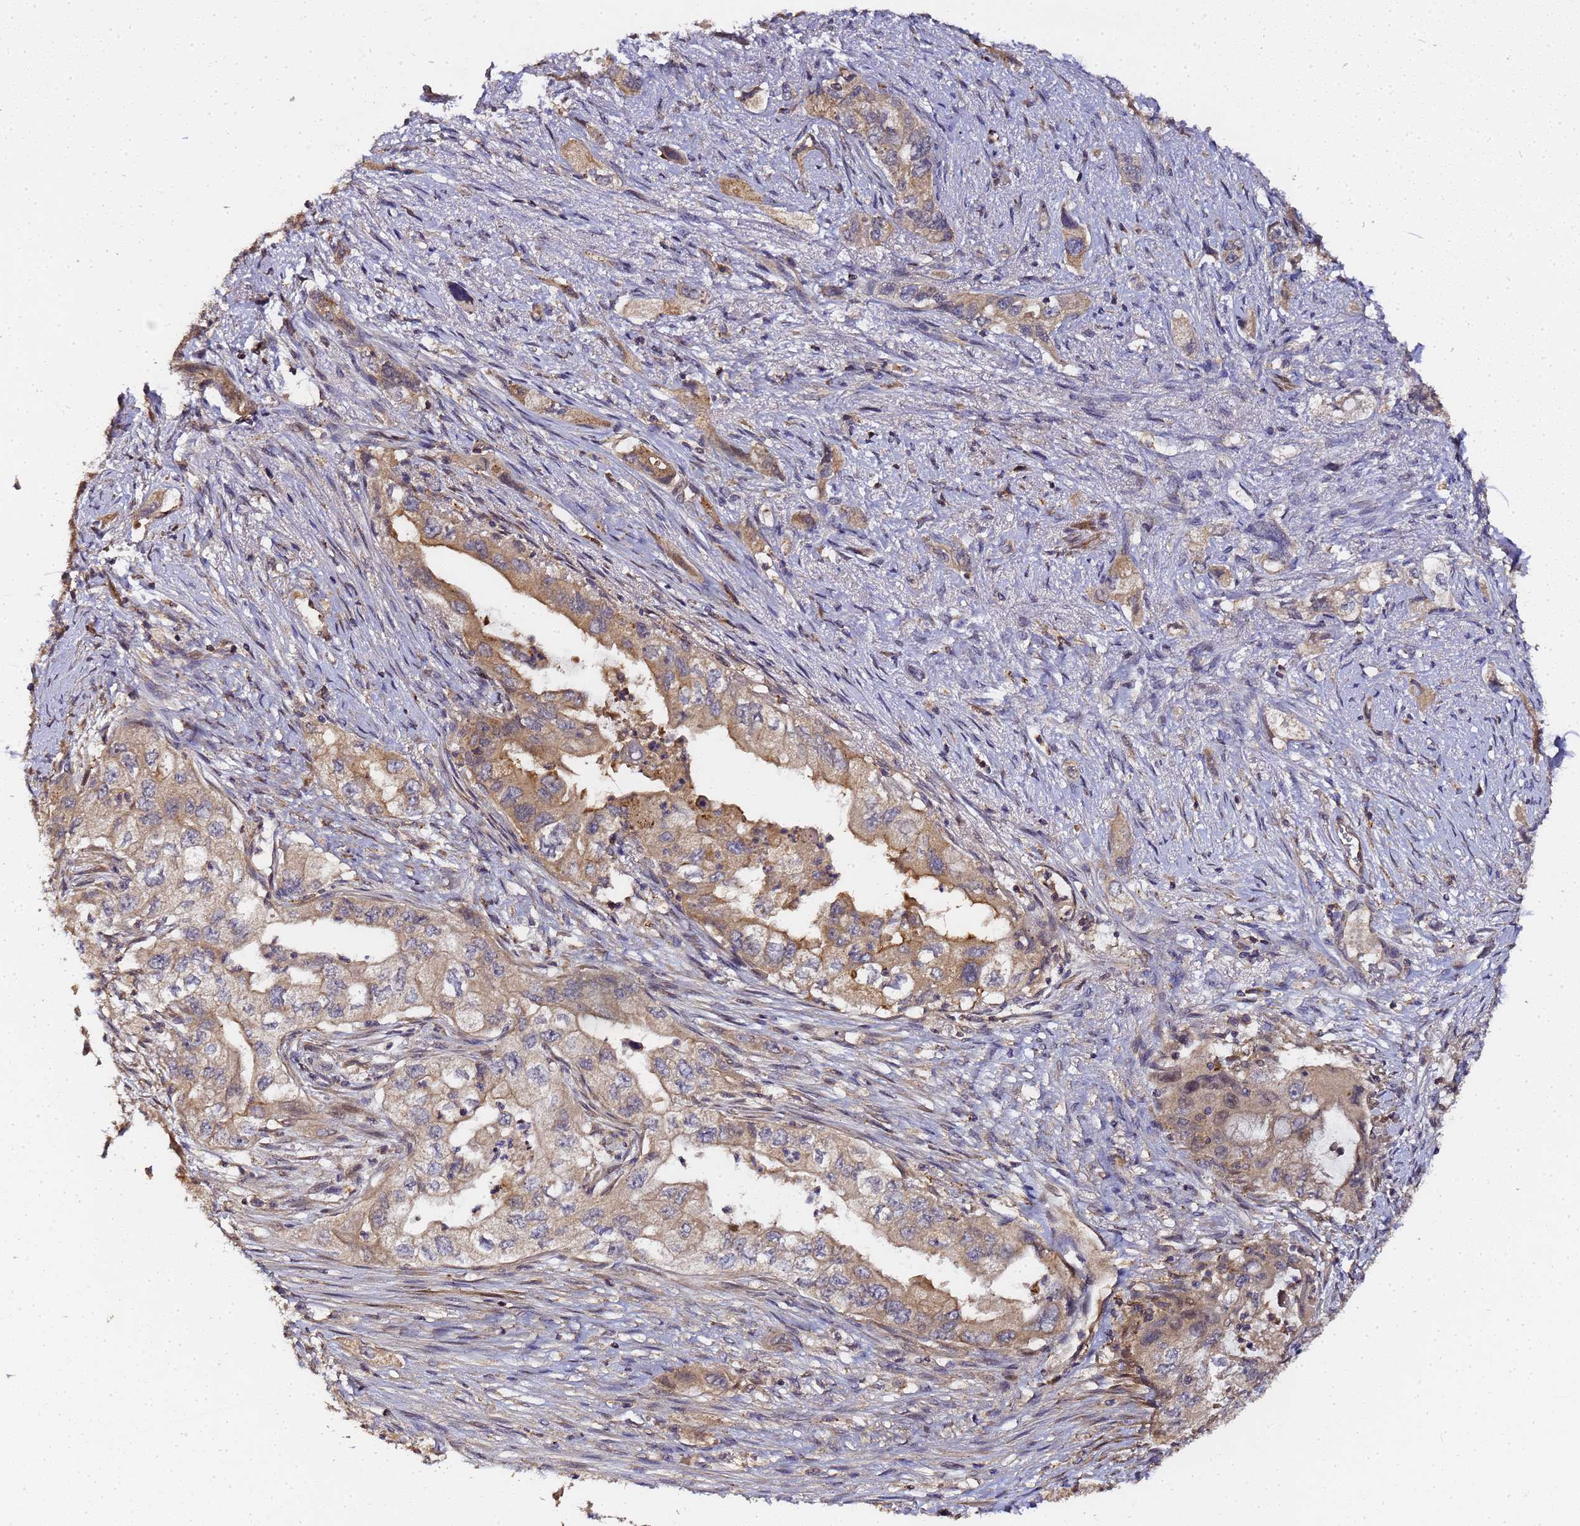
{"staining": {"intensity": "weak", "quantity": ">75%", "location": "cytoplasmic/membranous"}, "tissue": "pancreatic cancer", "cell_type": "Tumor cells", "image_type": "cancer", "snomed": [{"axis": "morphology", "description": "Adenocarcinoma, NOS"}, {"axis": "topography", "description": "Pancreas"}], "caption": "Weak cytoplasmic/membranous staining for a protein is identified in about >75% of tumor cells of pancreatic adenocarcinoma using immunohistochemistry.", "gene": "LGI4", "patient": {"sex": "female", "age": 73}}